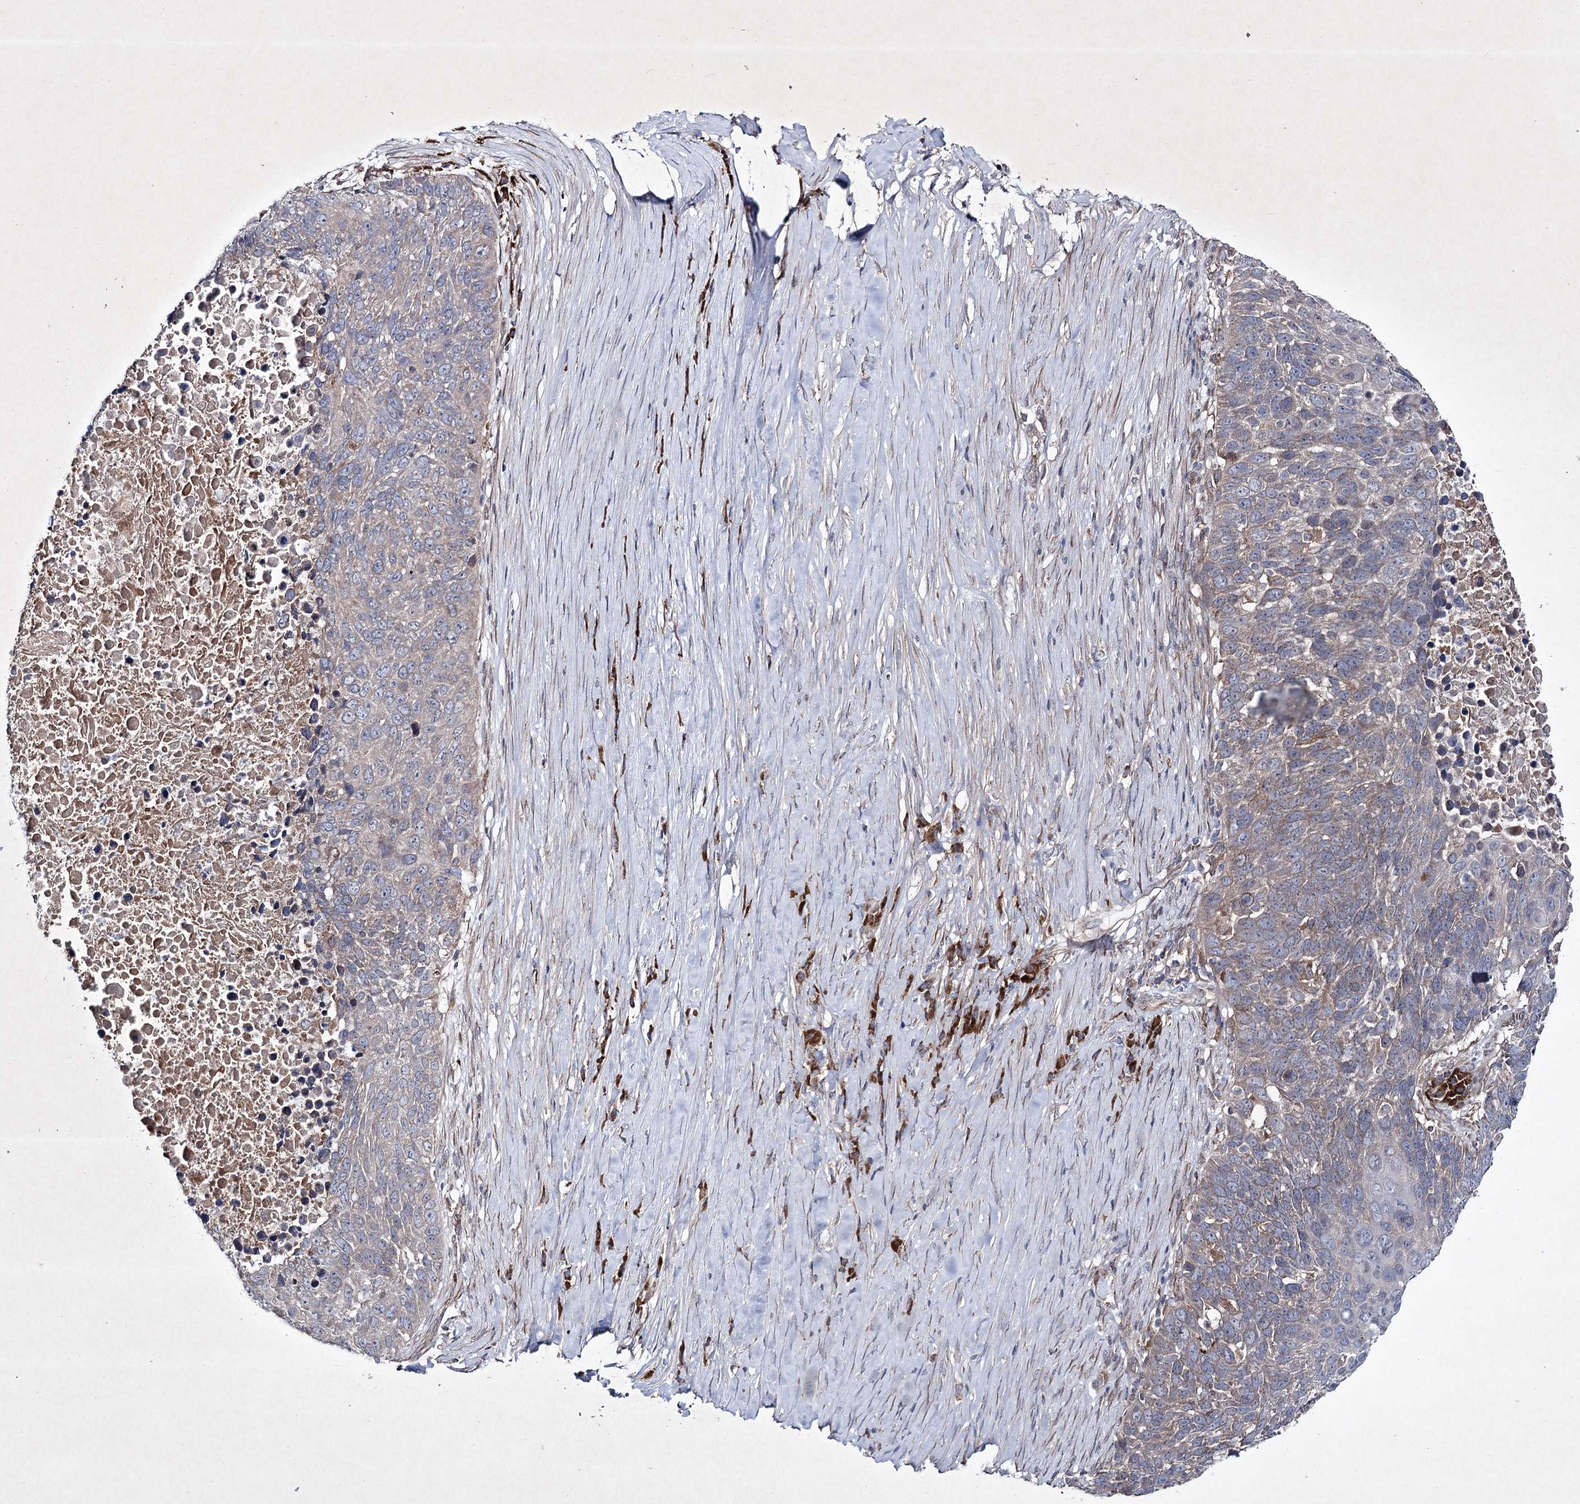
{"staining": {"intensity": "weak", "quantity": "<25%", "location": "cytoplasmic/membranous"}, "tissue": "lung cancer", "cell_type": "Tumor cells", "image_type": "cancer", "snomed": [{"axis": "morphology", "description": "Normal tissue, NOS"}, {"axis": "morphology", "description": "Squamous cell carcinoma, NOS"}, {"axis": "topography", "description": "Lymph node"}, {"axis": "topography", "description": "Lung"}], "caption": "This histopathology image is of lung cancer stained with IHC to label a protein in brown with the nuclei are counter-stained blue. There is no expression in tumor cells.", "gene": "ALG9", "patient": {"sex": "male", "age": 66}}